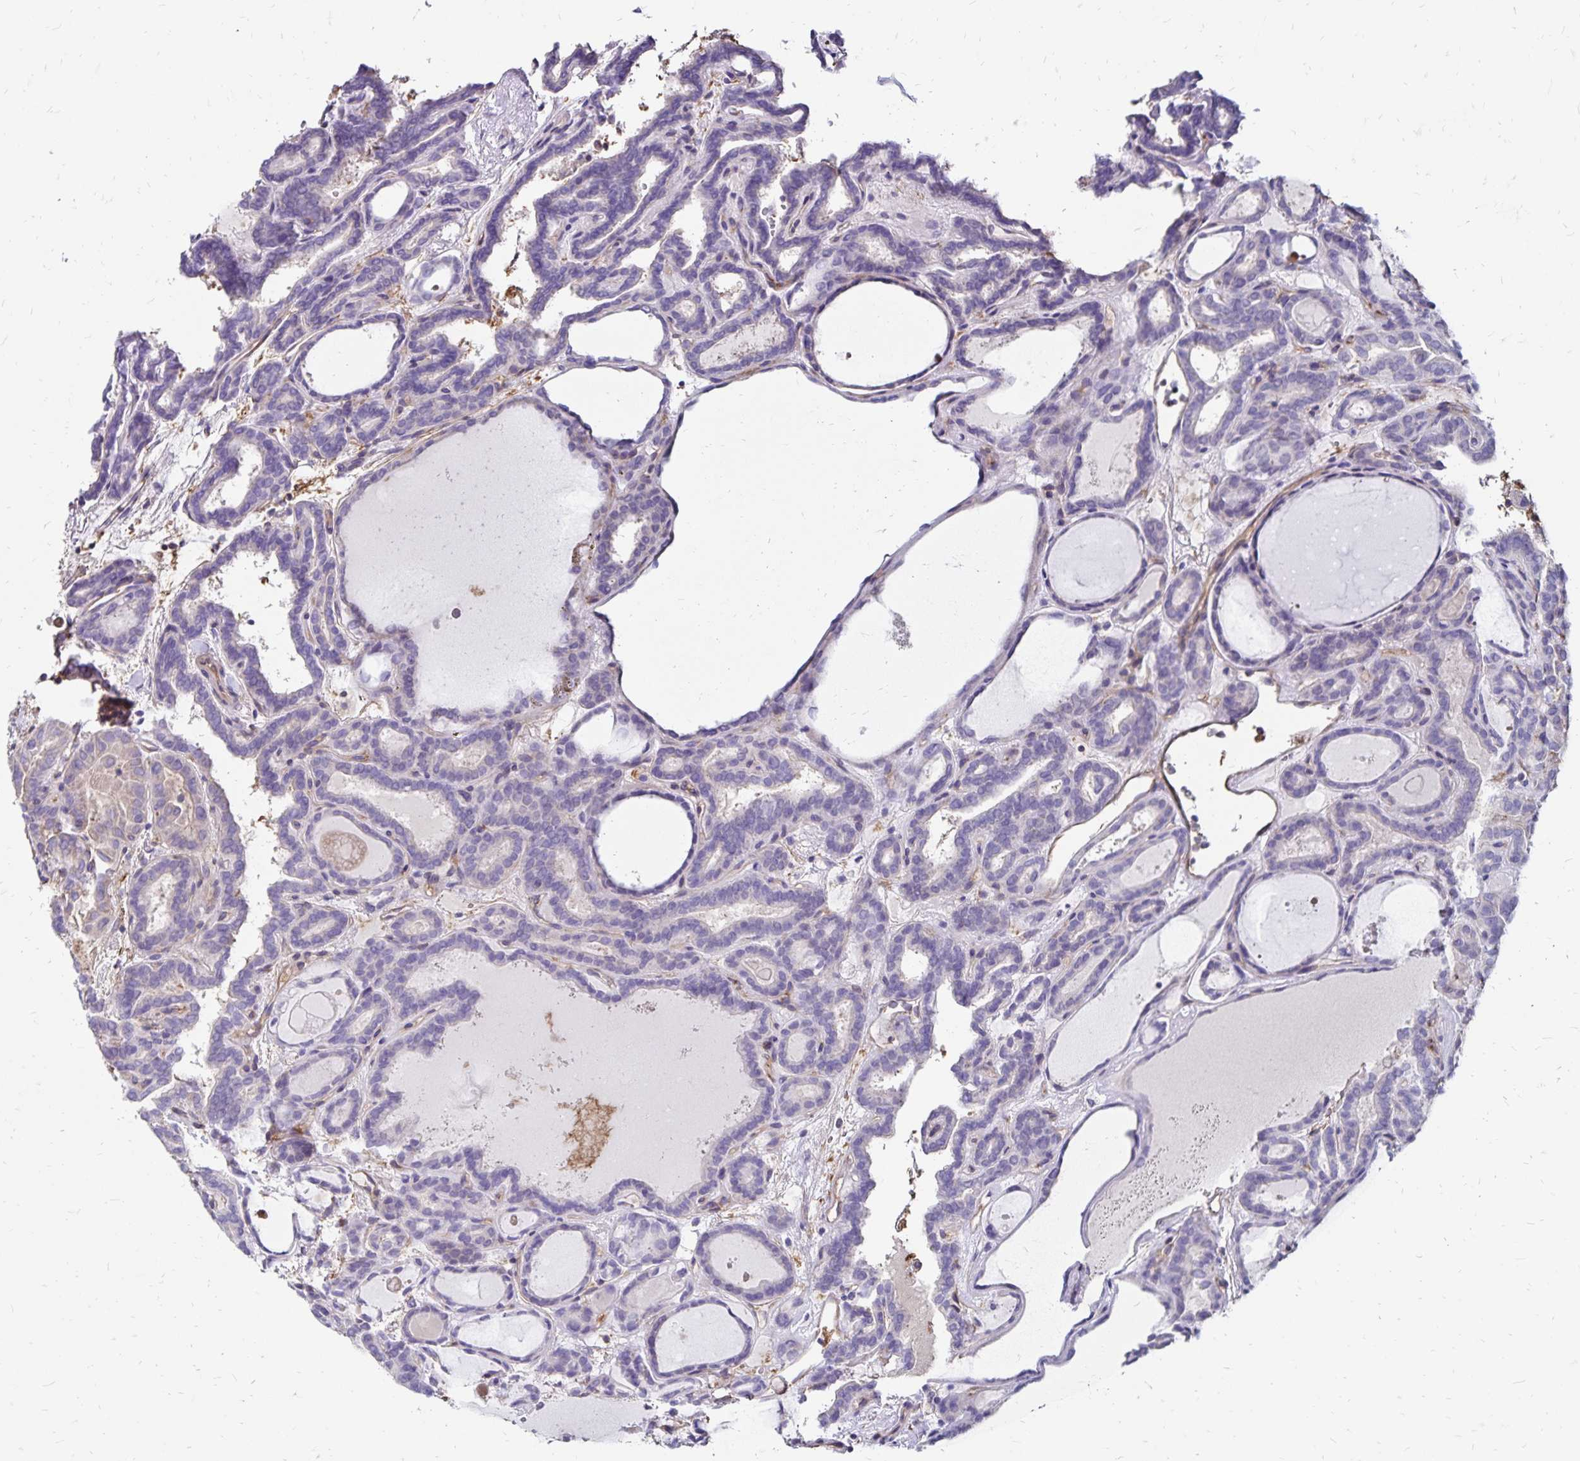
{"staining": {"intensity": "negative", "quantity": "none", "location": "none"}, "tissue": "thyroid cancer", "cell_type": "Tumor cells", "image_type": "cancer", "snomed": [{"axis": "morphology", "description": "Papillary adenocarcinoma, NOS"}, {"axis": "topography", "description": "Thyroid gland"}], "caption": "Immunohistochemistry photomicrograph of papillary adenocarcinoma (thyroid) stained for a protein (brown), which exhibits no positivity in tumor cells.", "gene": "RPRML", "patient": {"sex": "female", "age": 46}}